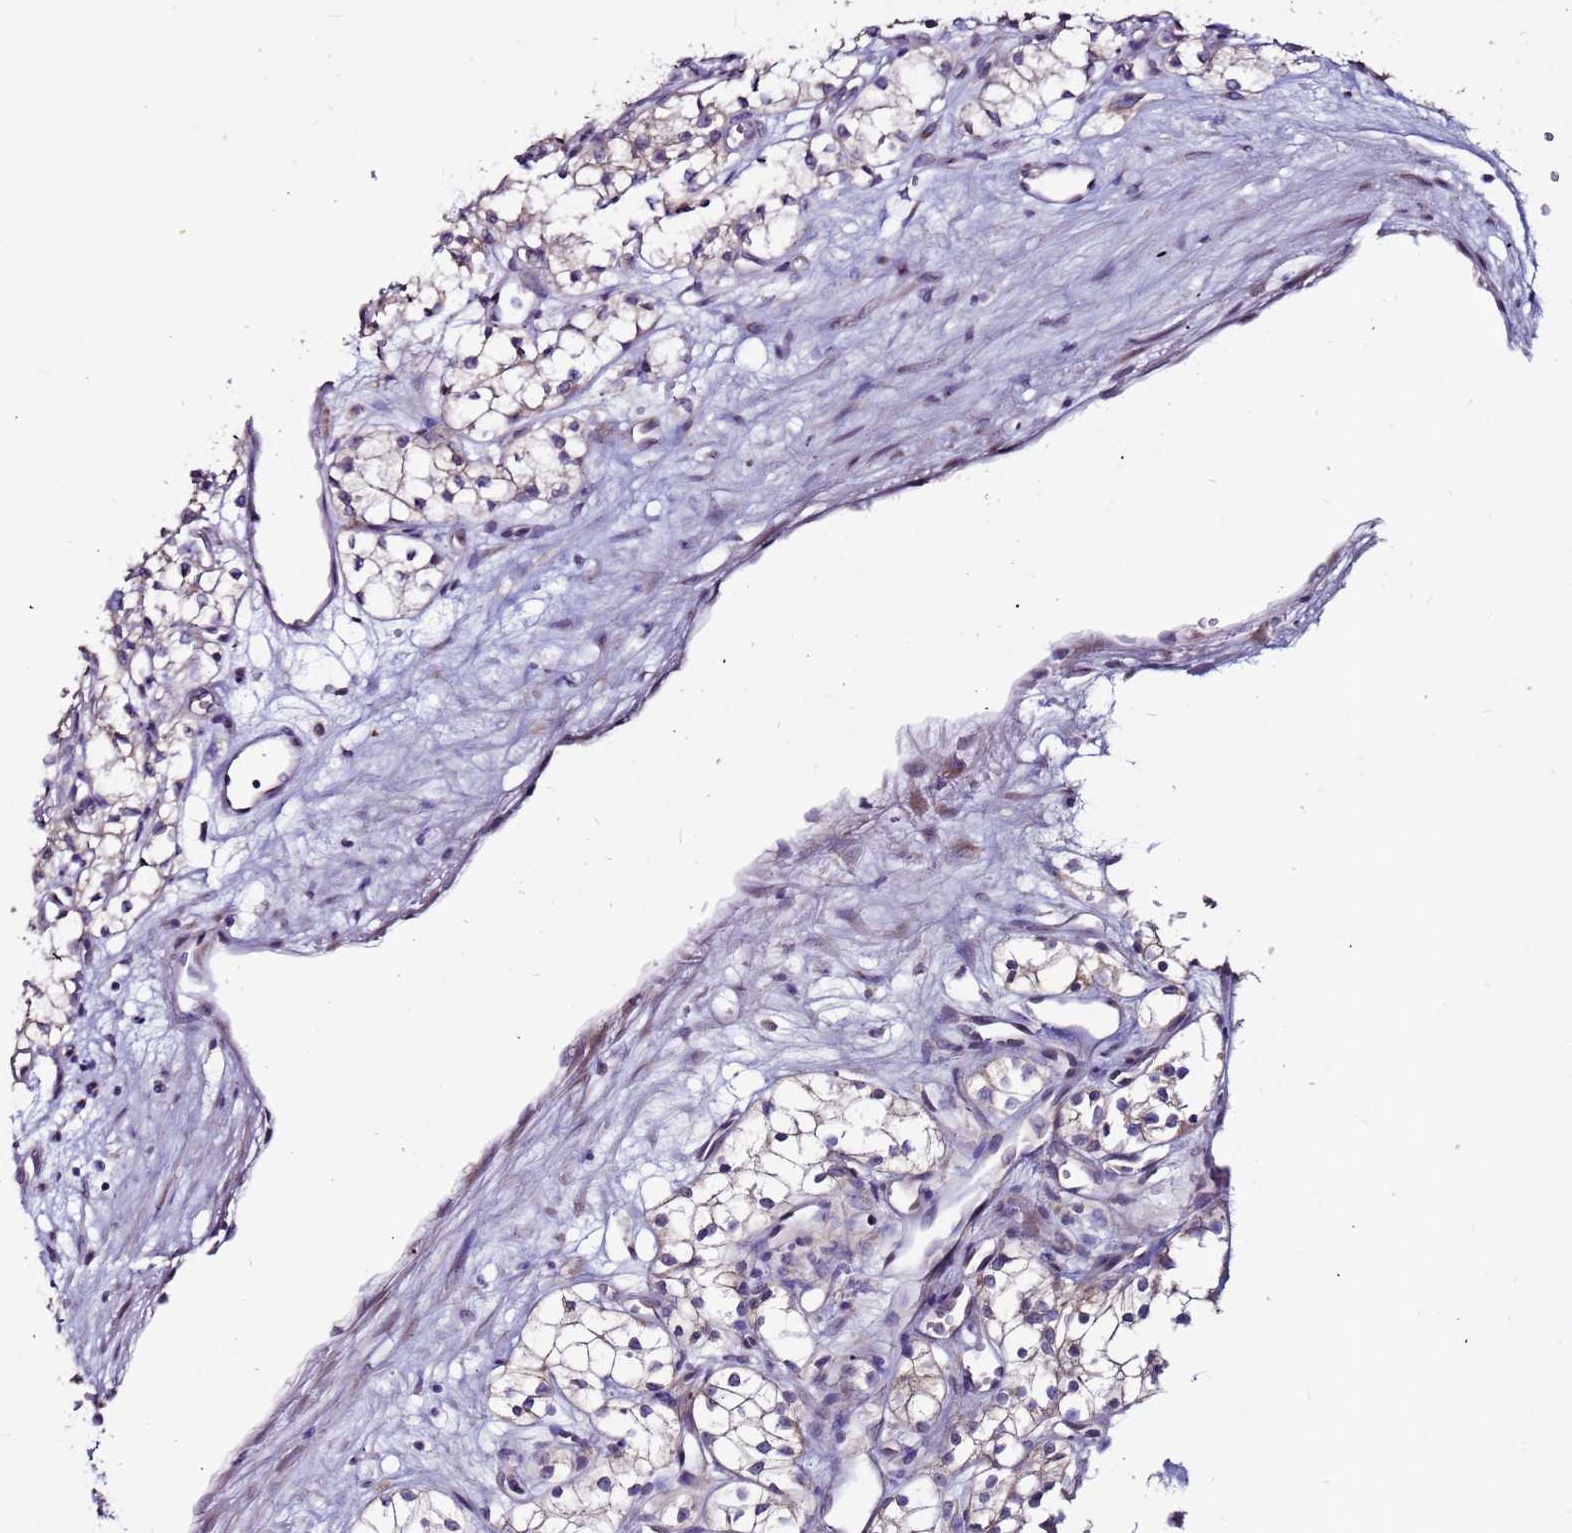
{"staining": {"intensity": "weak", "quantity": "<25%", "location": "cytoplasmic/membranous"}, "tissue": "renal cancer", "cell_type": "Tumor cells", "image_type": "cancer", "snomed": [{"axis": "morphology", "description": "Adenocarcinoma, NOS"}, {"axis": "topography", "description": "Kidney"}], "caption": "This is an immunohistochemistry photomicrograph of human renal adenocarcinoma. There is no staining in tumor cells.", "gene": "SLC44A3", "patient": {"sex": "male", "age": 59}}